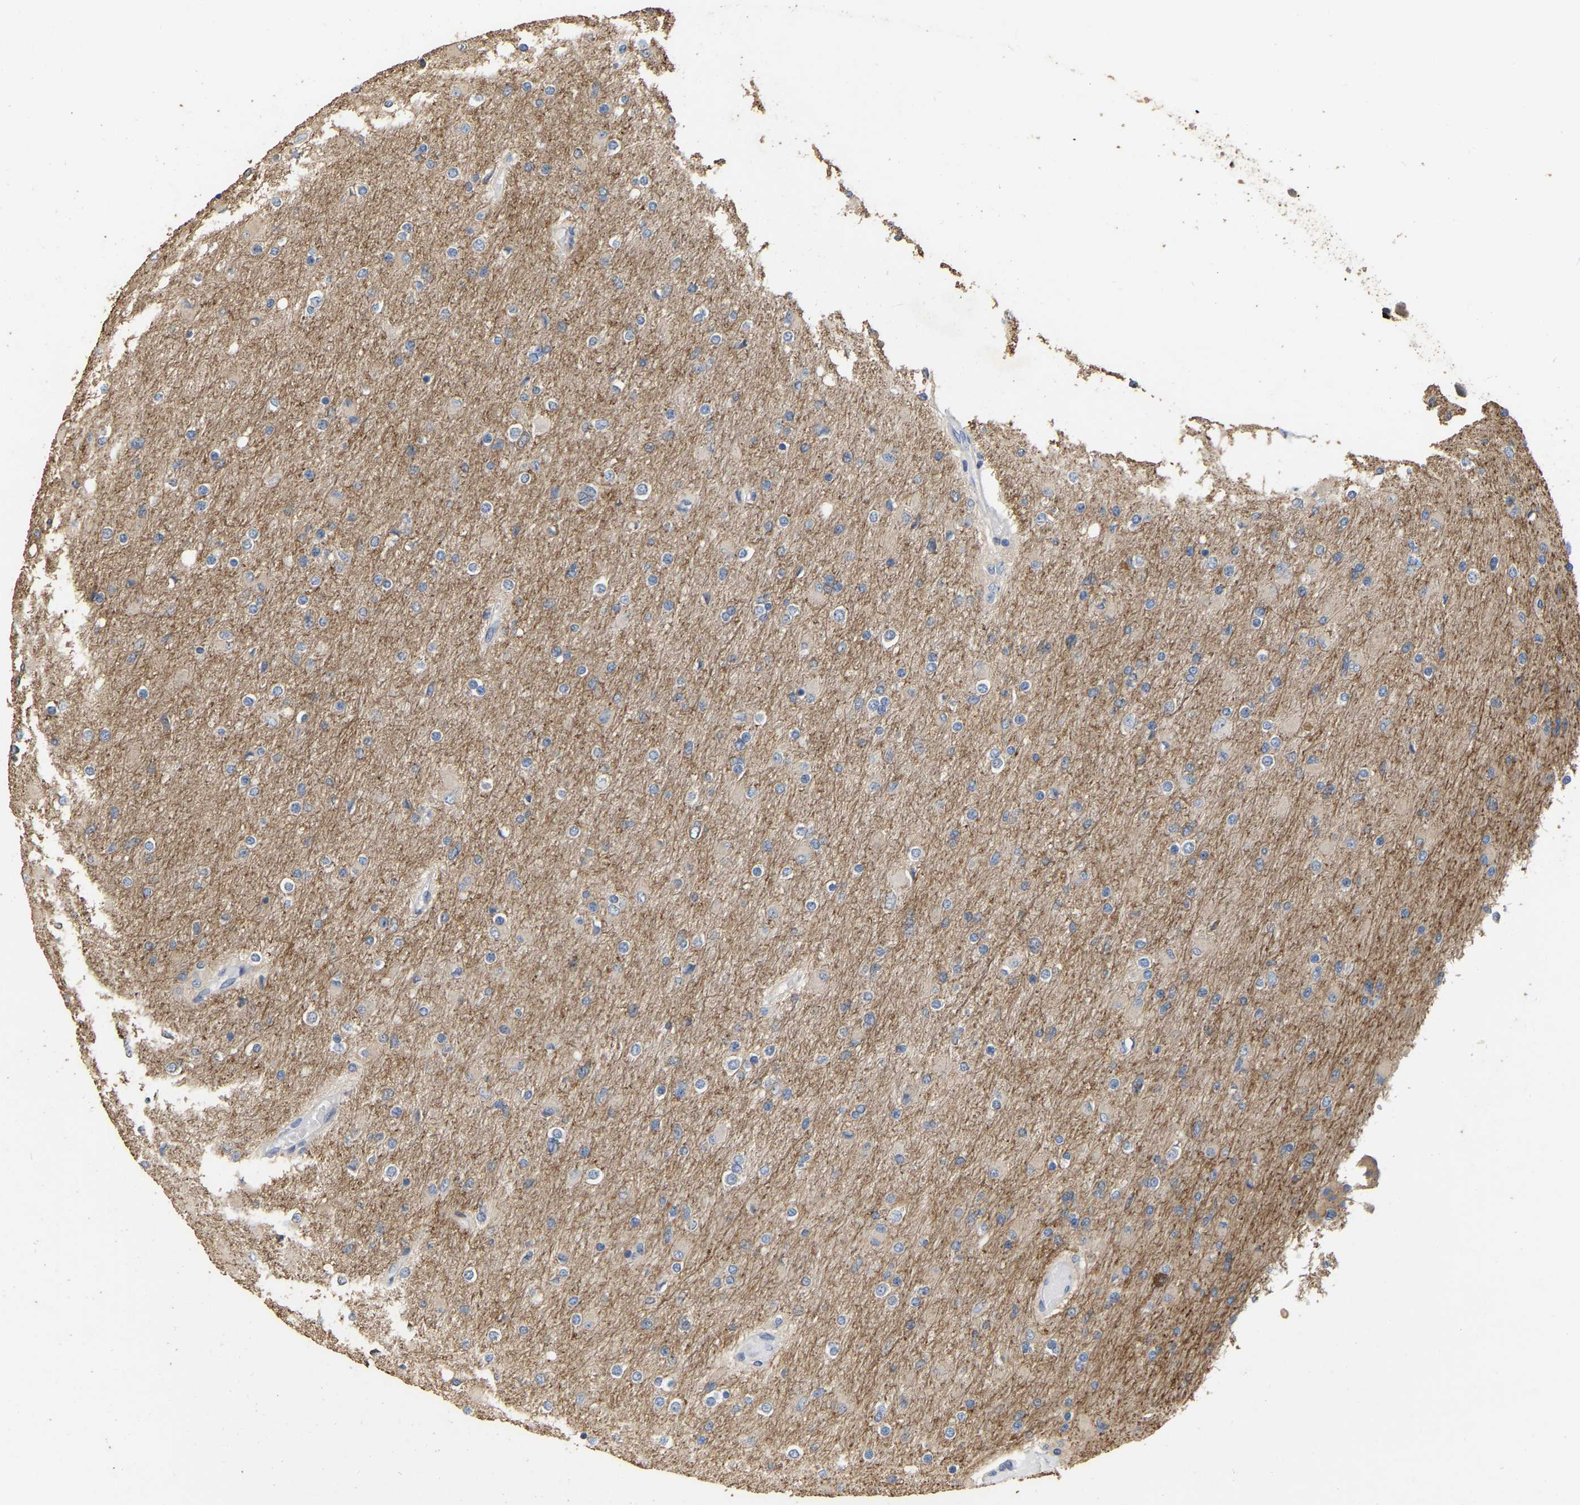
{"staining": {"intensity": "negative", "quantity": "none", "location": "none"}, "tissue": "glioma", "cell_type": "Tumor cells", "image_type": "cancer", "snomed": [{"axis": "morphology", "description": "Glioma, malignant, High grade"}, {"axis": "topography", "description": "Cerebral cortex"}], "caption": "IHC histopathology image of neoplastic tissue: human glioma stained with DAB demonstrates no significant protein staining in tumor cells.", "gene": "NCS1", "patient": {"sex": "female", "age": 36}}